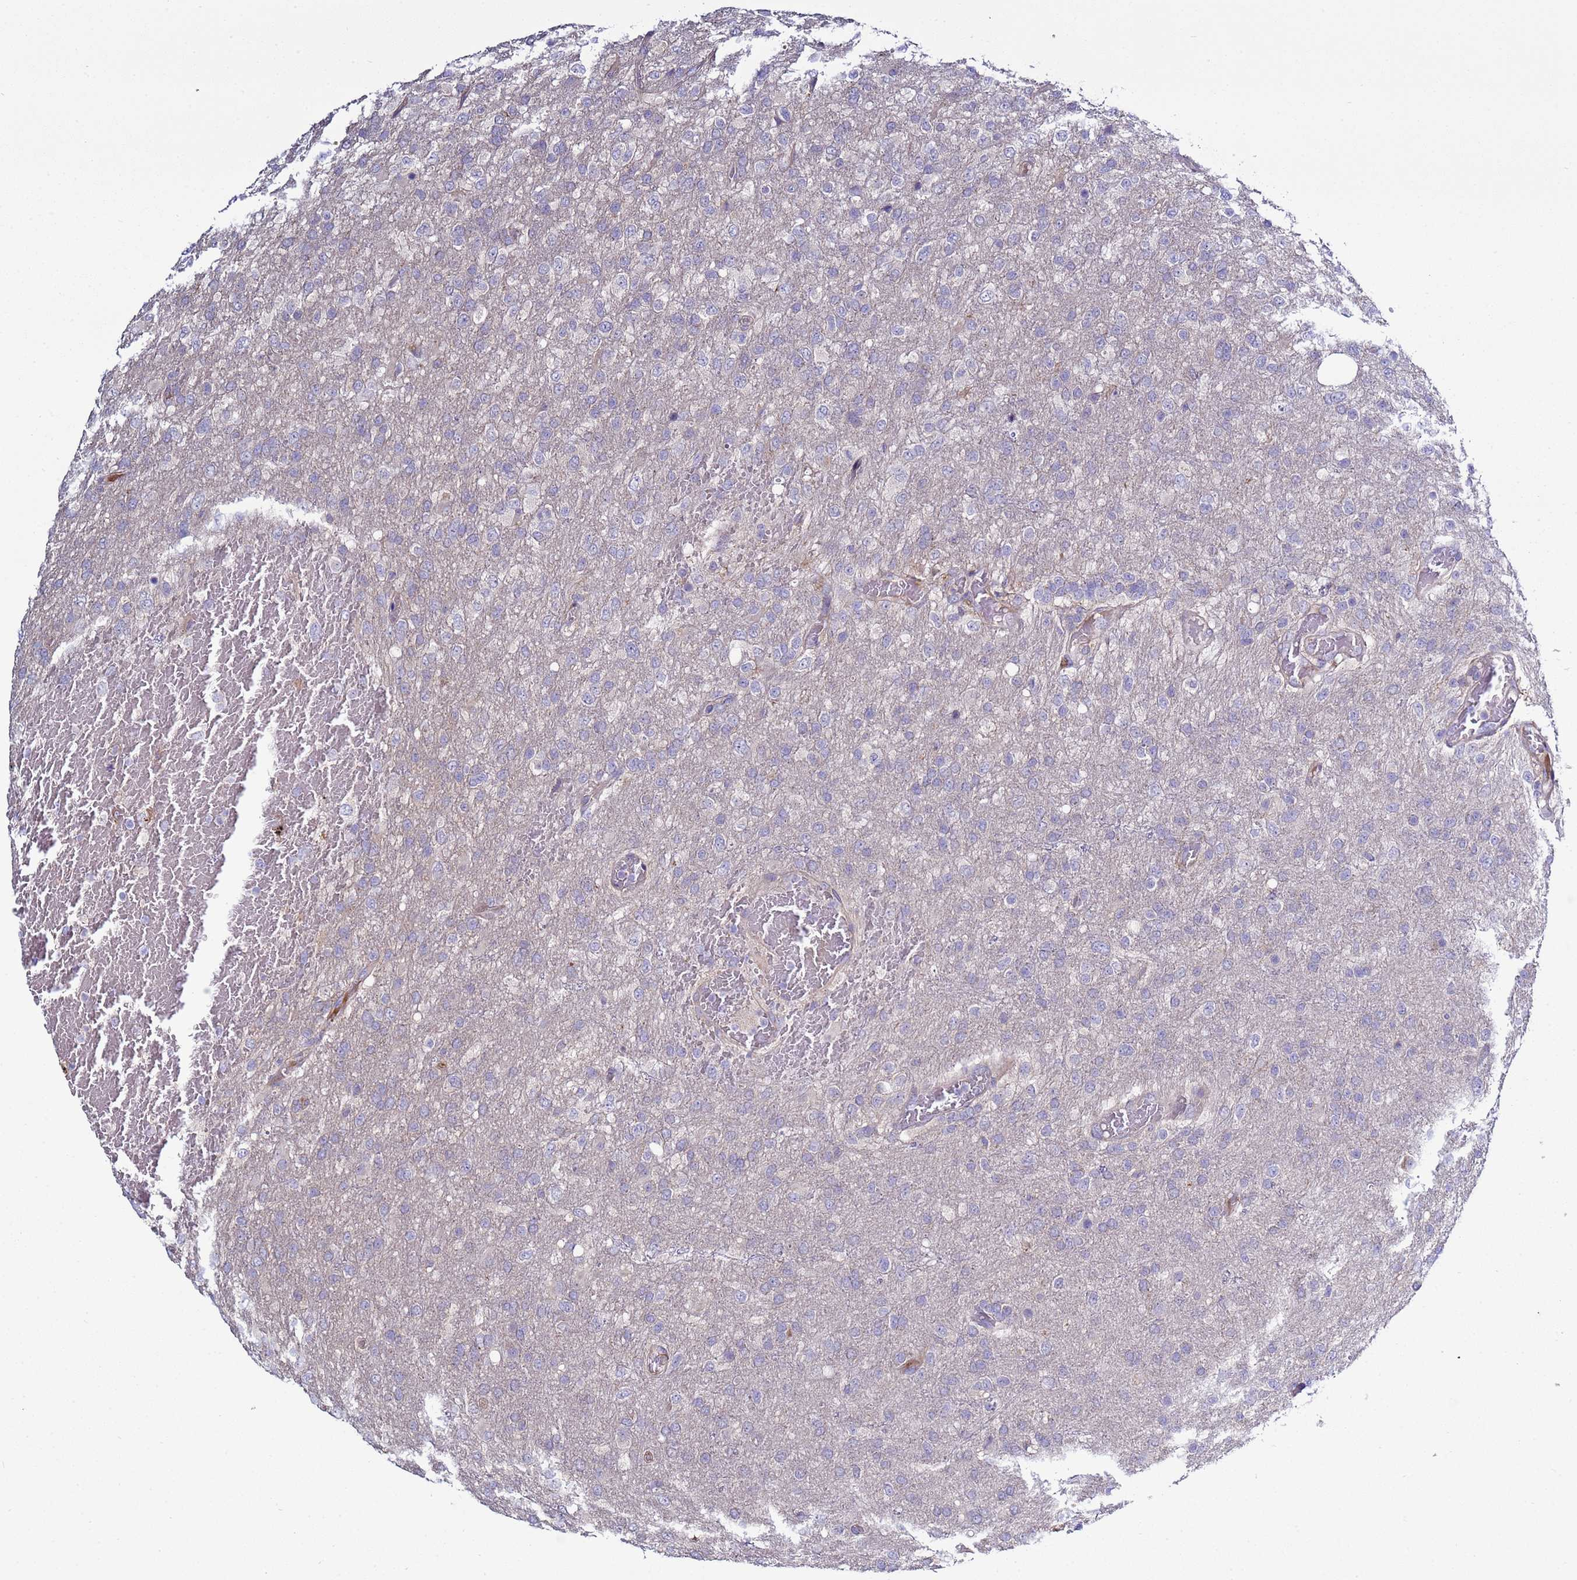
{"staining": {"intensity": "negative", "quantity": "none", "location": "none"}, "tissue": "glioma", "cell_type": "Tumor cells", "image_type": "cancer", "snomed": [{"axis": "morphology", "description": "Glioma, malignant, High grade"}, {"axis": "topography", "description": "Brain"}], "caption": "Micrograph shows no significant protein positivity in tumor cells of malignant glioma (high-grade).", "gene": "RABL2B", "patient": {"sex": "female", "age": 74}}